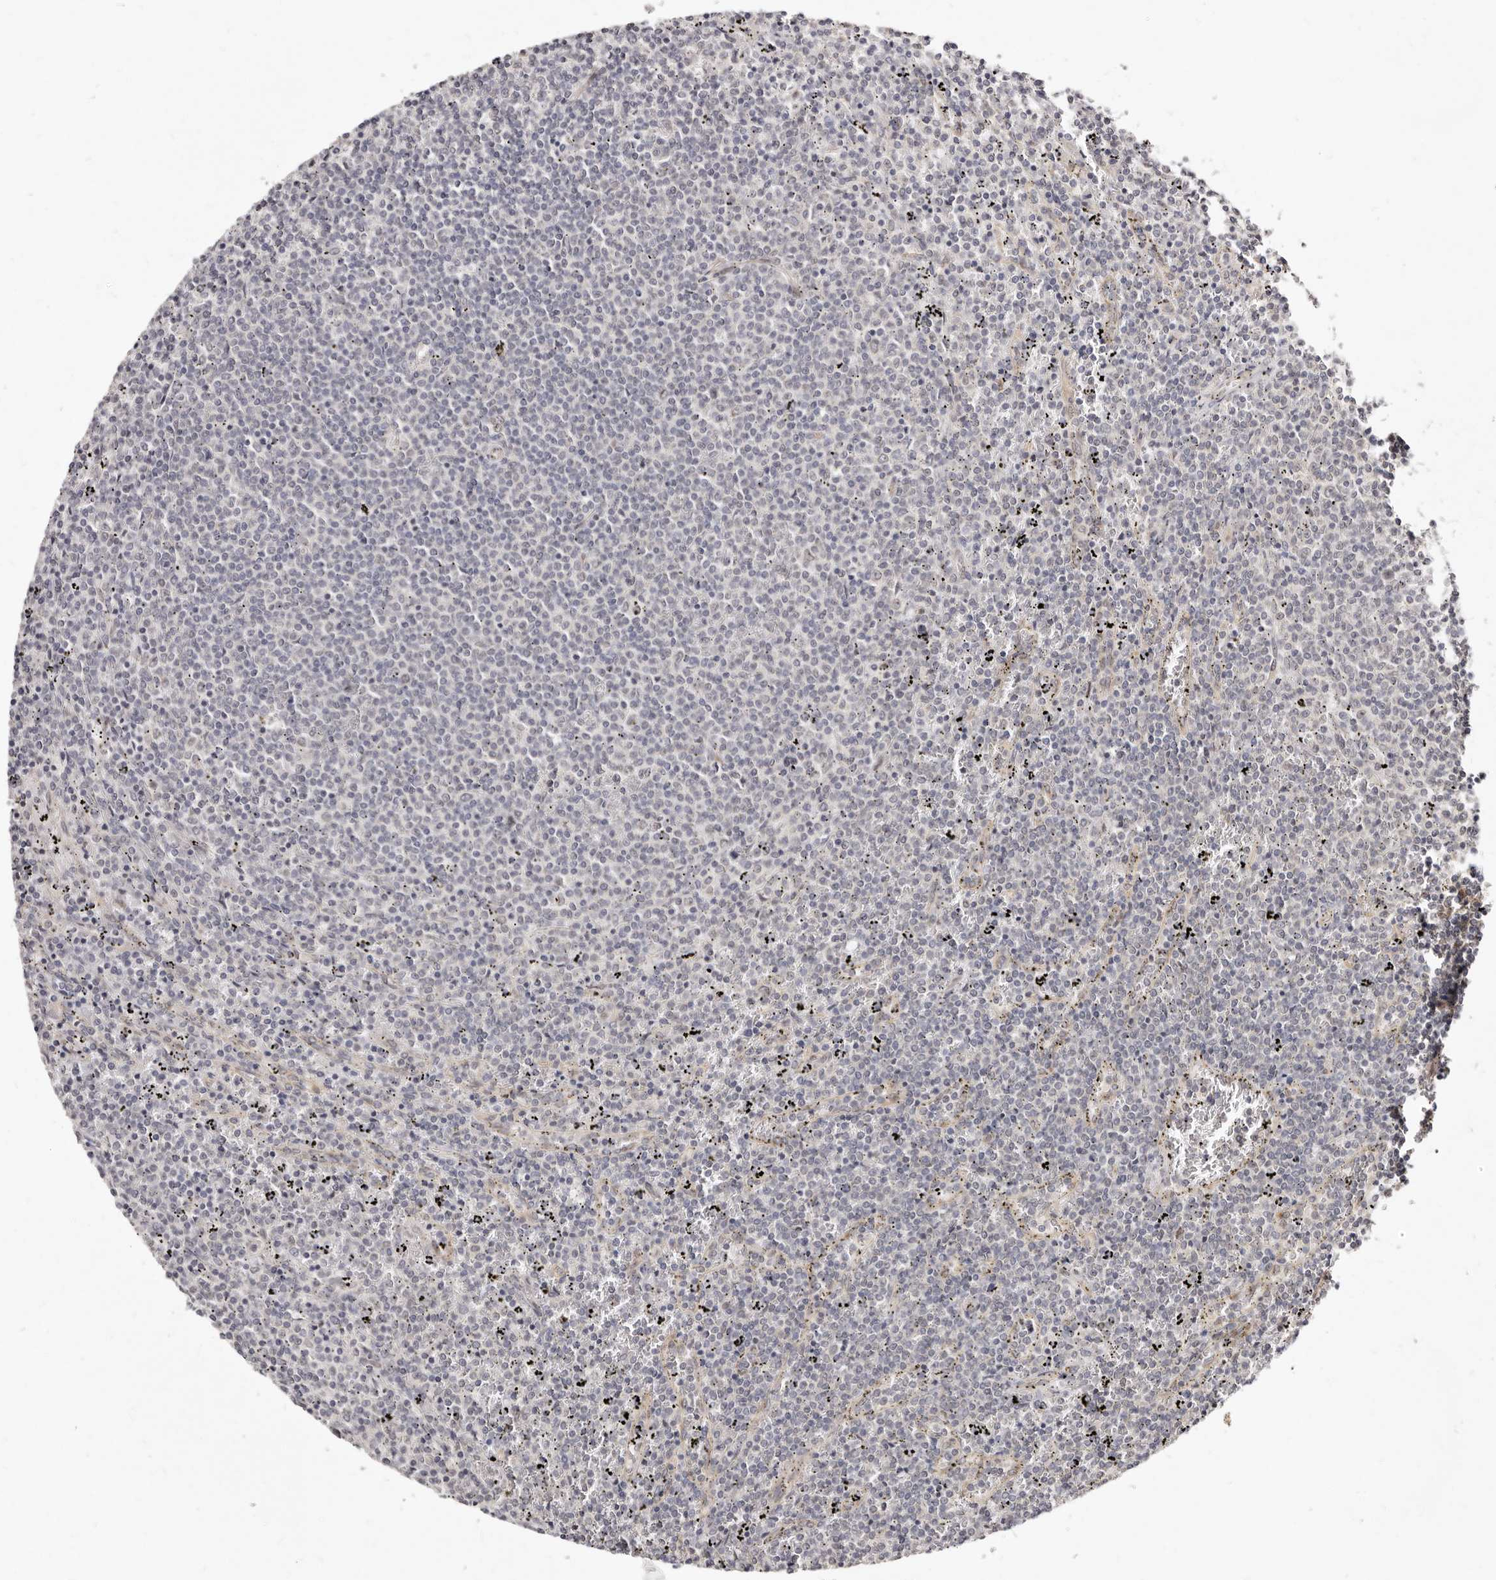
{"staining": {"intensity": "negative", "quantity": "none", "location": "none"}, "tissue": "lymphoma", "cell_type": "Tumor cells", "image_type": "cancer", "snomed": [{"axis": "morphology", "description": "Malignant lymphoma, non-Hodgkin's type, Low grade"}, {"axis": "topography", "description": "Spleen"}], "caption": "Low-grade malignant lymphoma, non-Hodgkin's type stained for a protein using immunohistochemistry (IHC) demonstrates no staining tumor cells.", "gene": "LCORL", "patient": {"sex": "female", "age": 50}}